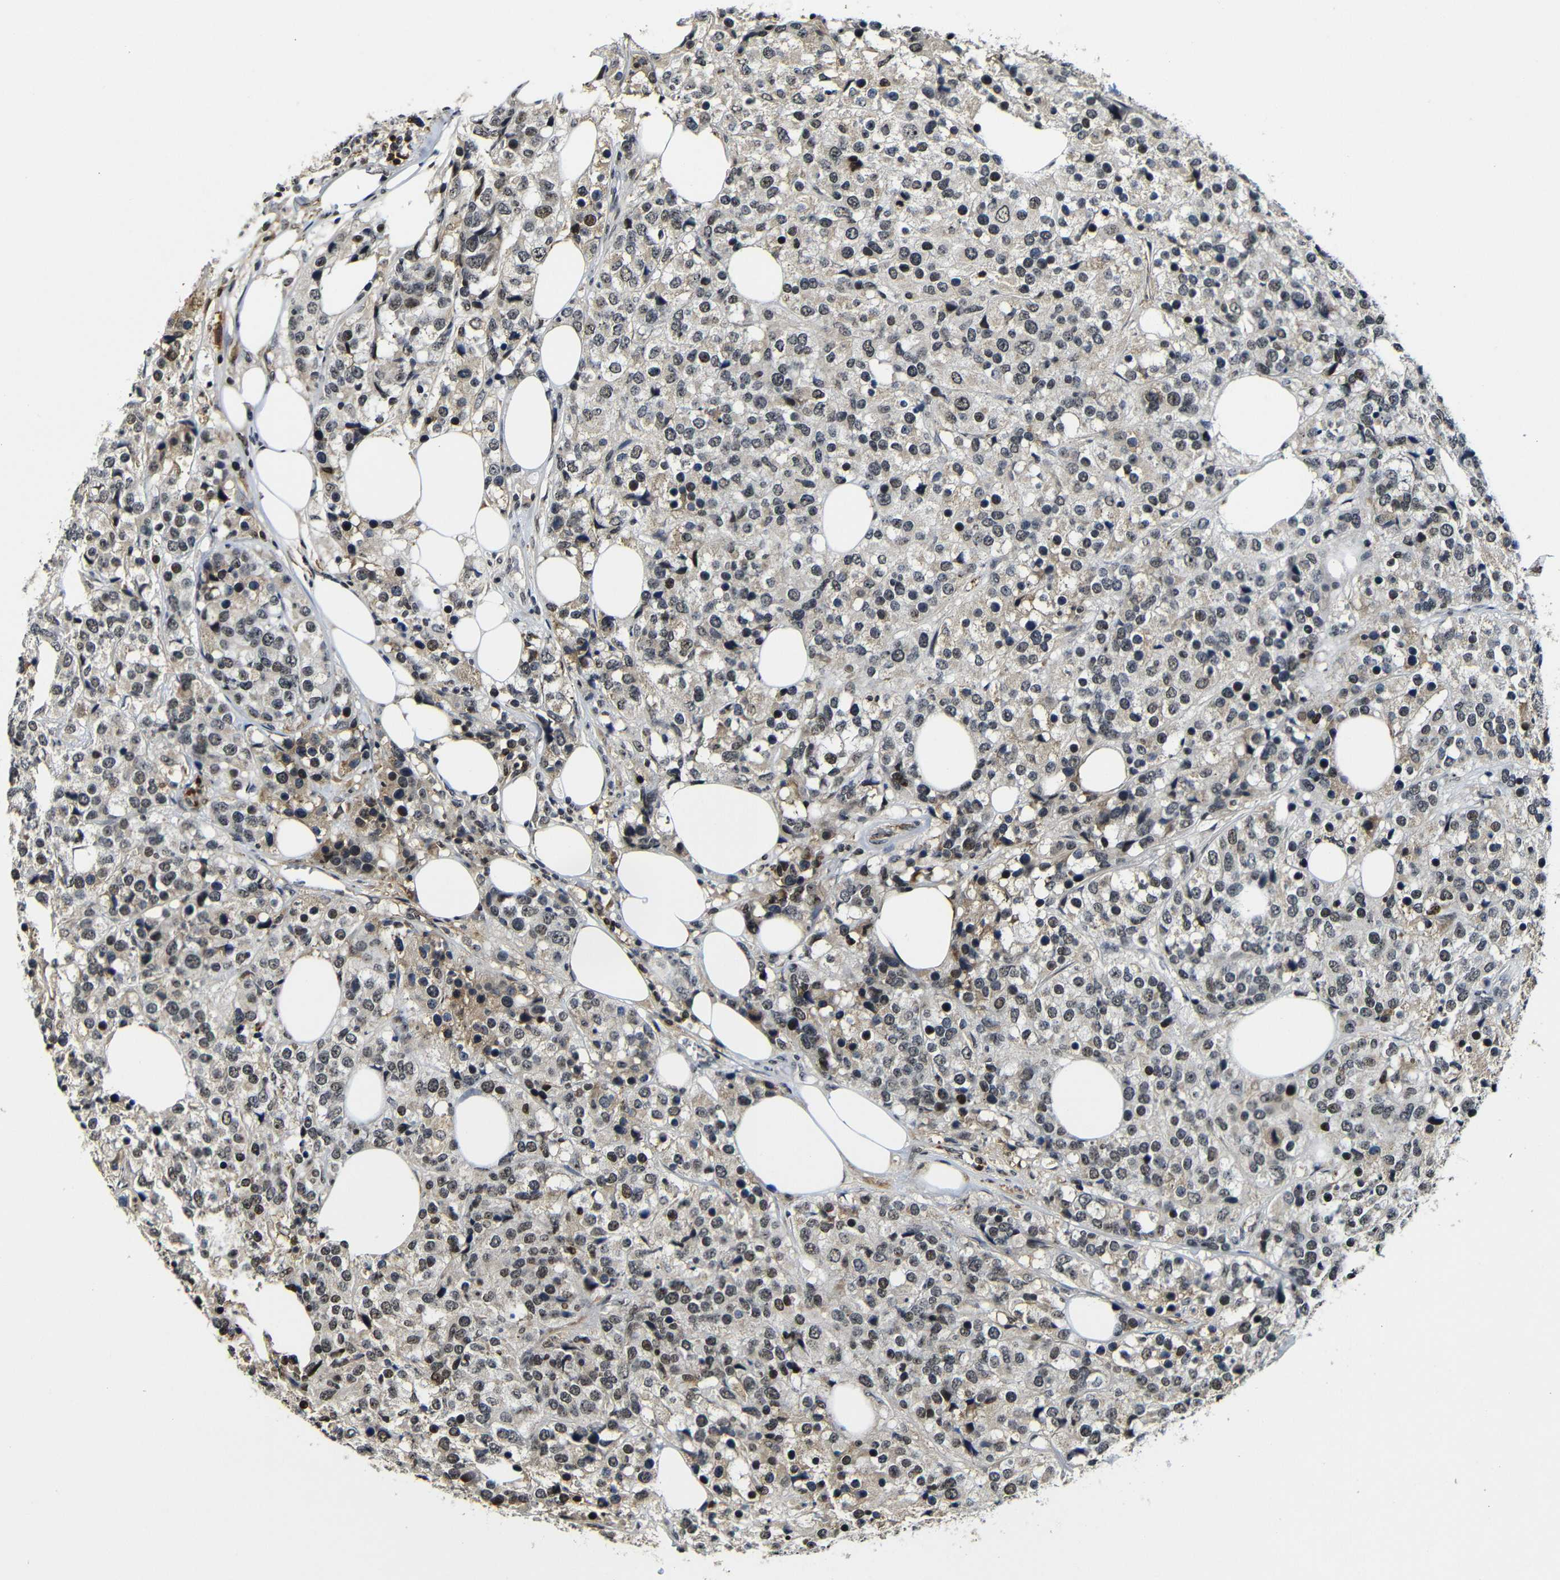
{"staining": {"intensity": "weak", "quantity": "25%-75%", "location": "cytoplasmic/membranous,nuclear"}, "tissue": "breast cancer", "cell_type": "Tumor cells", "image_type": "cancer", "snomed": [{"axis": "morphology", "description": "Lobular carcinoma"}, {"axis": "topography", "description": "Breast"}], "caption": "Lobular carcinoma (breast) stained with DAB (3,3'-diaminobenzidine) IHC exhibits low levels of weak cytoplasmic/membranous and nuclear expression in approximately 25%-75% of tumor cells. (DAB (3,3'-diaminobenzidine) IHC with brightfield microscopy, high magnification).", "gene": "MYC", "patient": {"sex": "female", "age": 59}}